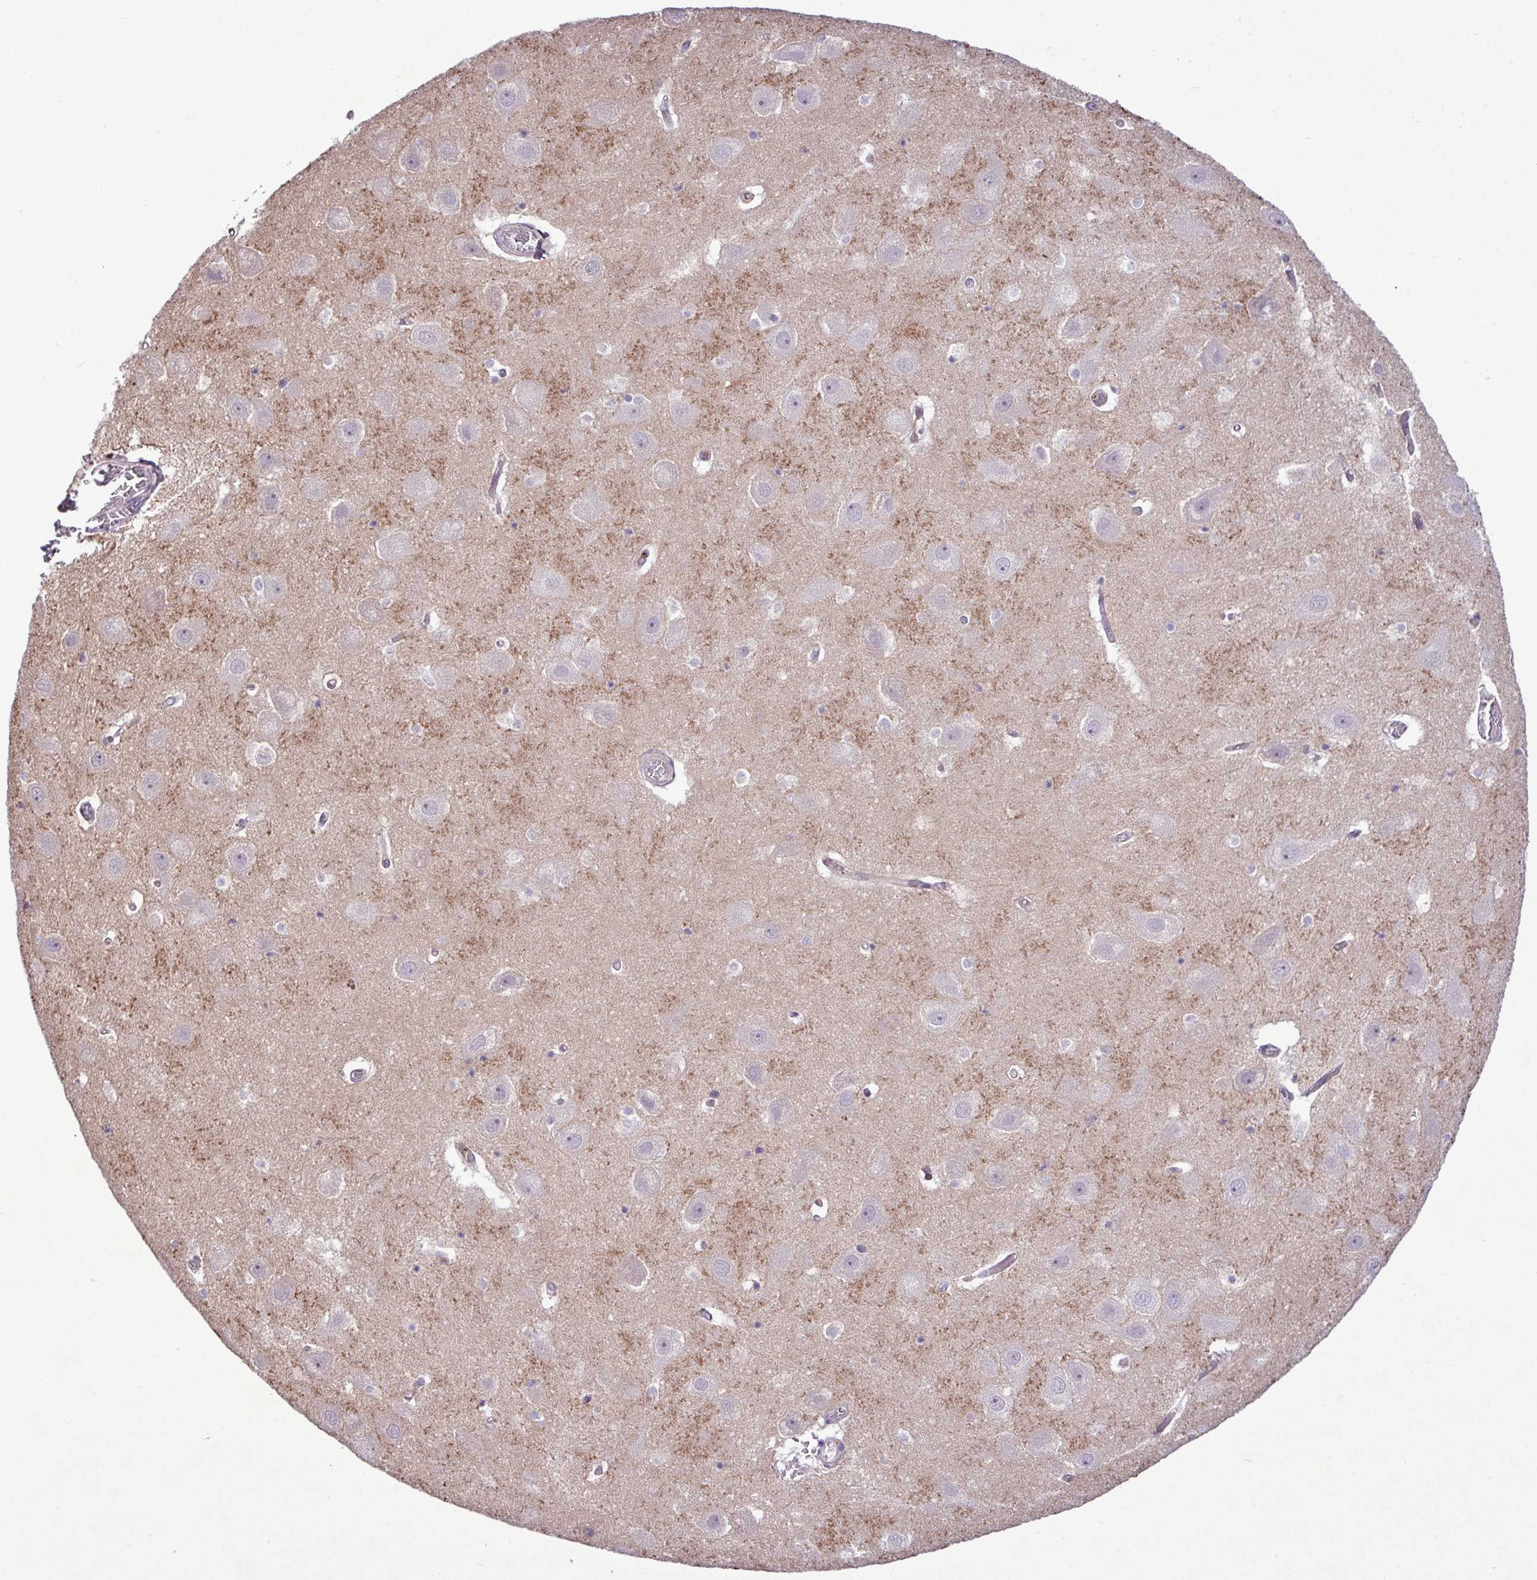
{"staining": {"intensity": "weak", "quantity": "<25%", "location": "cytoplasmic/membranous"}, "tissue": "hippocampus", "cell_type": "Glial cells", "image_type": "normal", "snomed": [{"axis": "morphology", "description": "Normal tissue, NOS"}, {"axis": "topography", "description": "Hippocampus"}], "caption": "High power microscopy histopathology image of an IHC photomicrograph of normal hippocampus, revealing no significant positivity in glial cells. (DAB (3,3'-diaminobenzidine) immunohistochemistry (IHC), high magnification).", "gene": "CD248", "patient": {"sex": "female", "age": 52}}